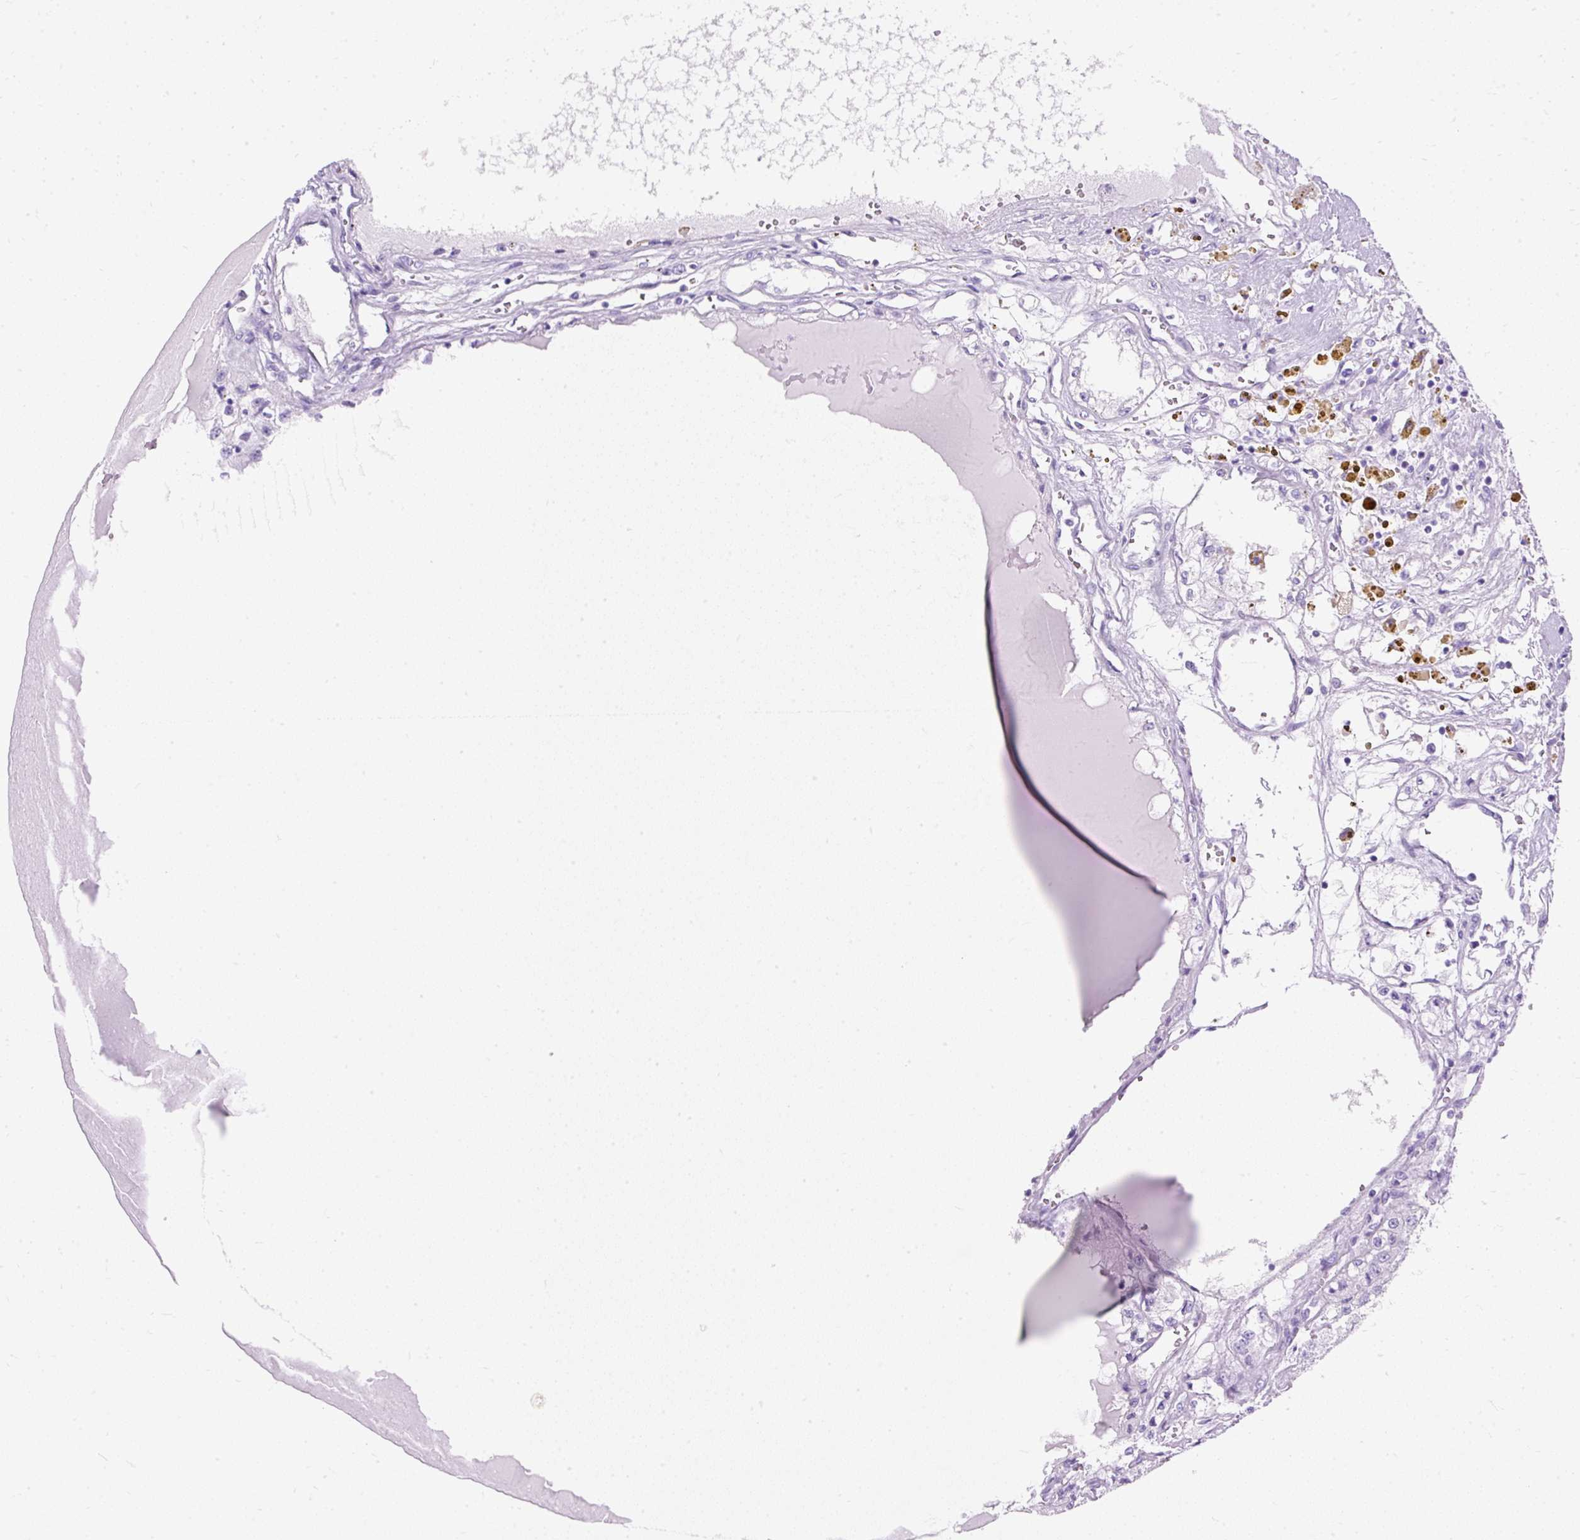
{"staining": {"intensity": "negative", "quantity": "none", "location": "none"}, "tissue": "renal cancer", "cell_type": "Tumor cells", "image_type": "cancer", "snomed": [{"axis": "morphology", "description": "Adenocarcinoma, NOS"}, {"axis": "topography", "description": "Kidney"}], "caption": "Tumor cells show no significant staining in renal cancer. (Brightfield microscopy of DAB (3,3'-diaminobenzidine) immunohistochemistry (IHC) at high magnification).", "gene": "PVALB", "patient": {"sex": "male", "age": 56}}